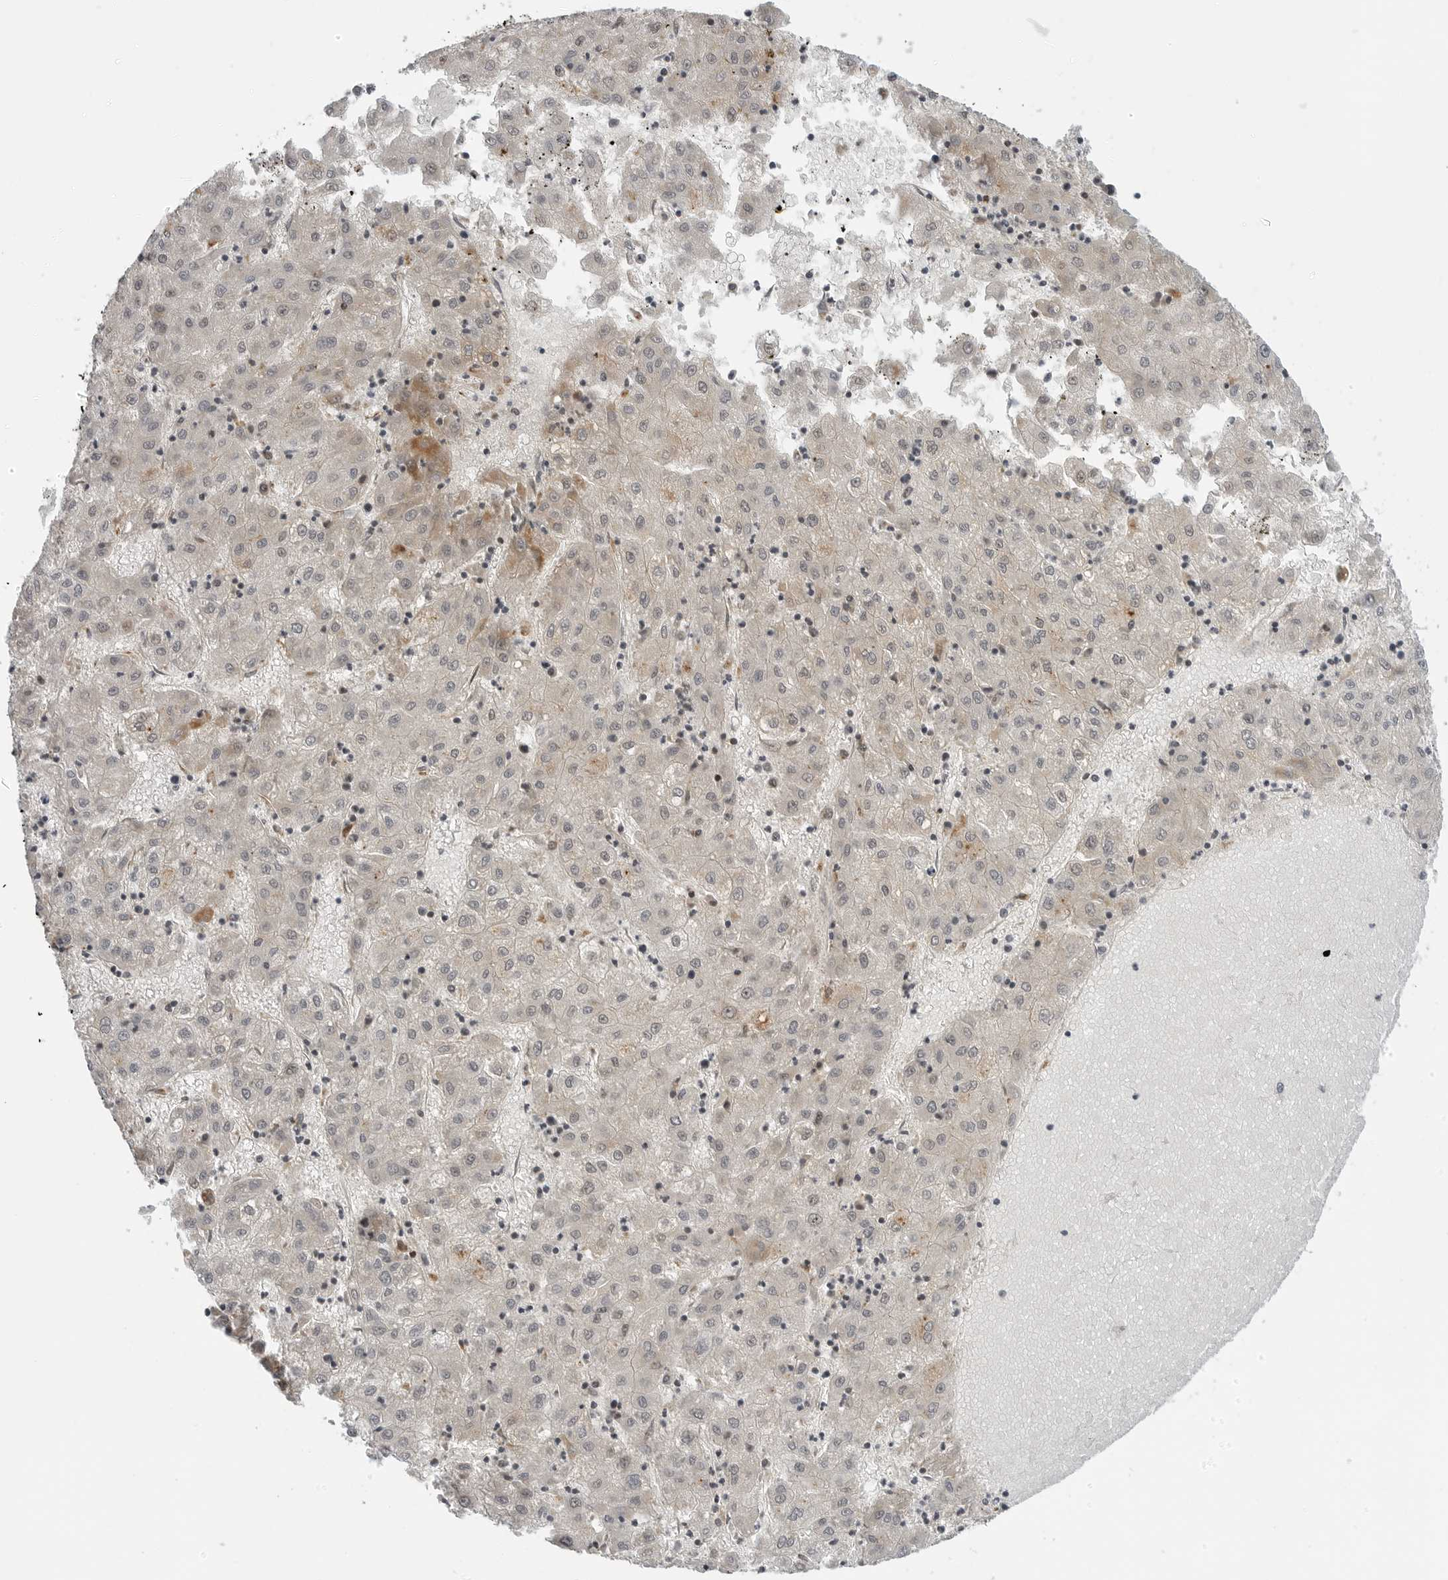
{"staining": {"intensity": "weak", "quantity": "<25%", "location": "cytoplasmic/membranous"}, "tissue": "liver cancer", "cell_type": "Tumor cells", "image_type": "cancer", "snomed": [{"axis": "morphology", "description": "Carcinoma, Hepatocellular, NOS"}, {"axis": "topography", "description": "Liver"}], "caption": "An image of human liver cancer (hepatocellular carcinoma) is negative for staining in tumor cells.", "gene": "PEX2", "patient": {"sex": "male", "age": 72}}